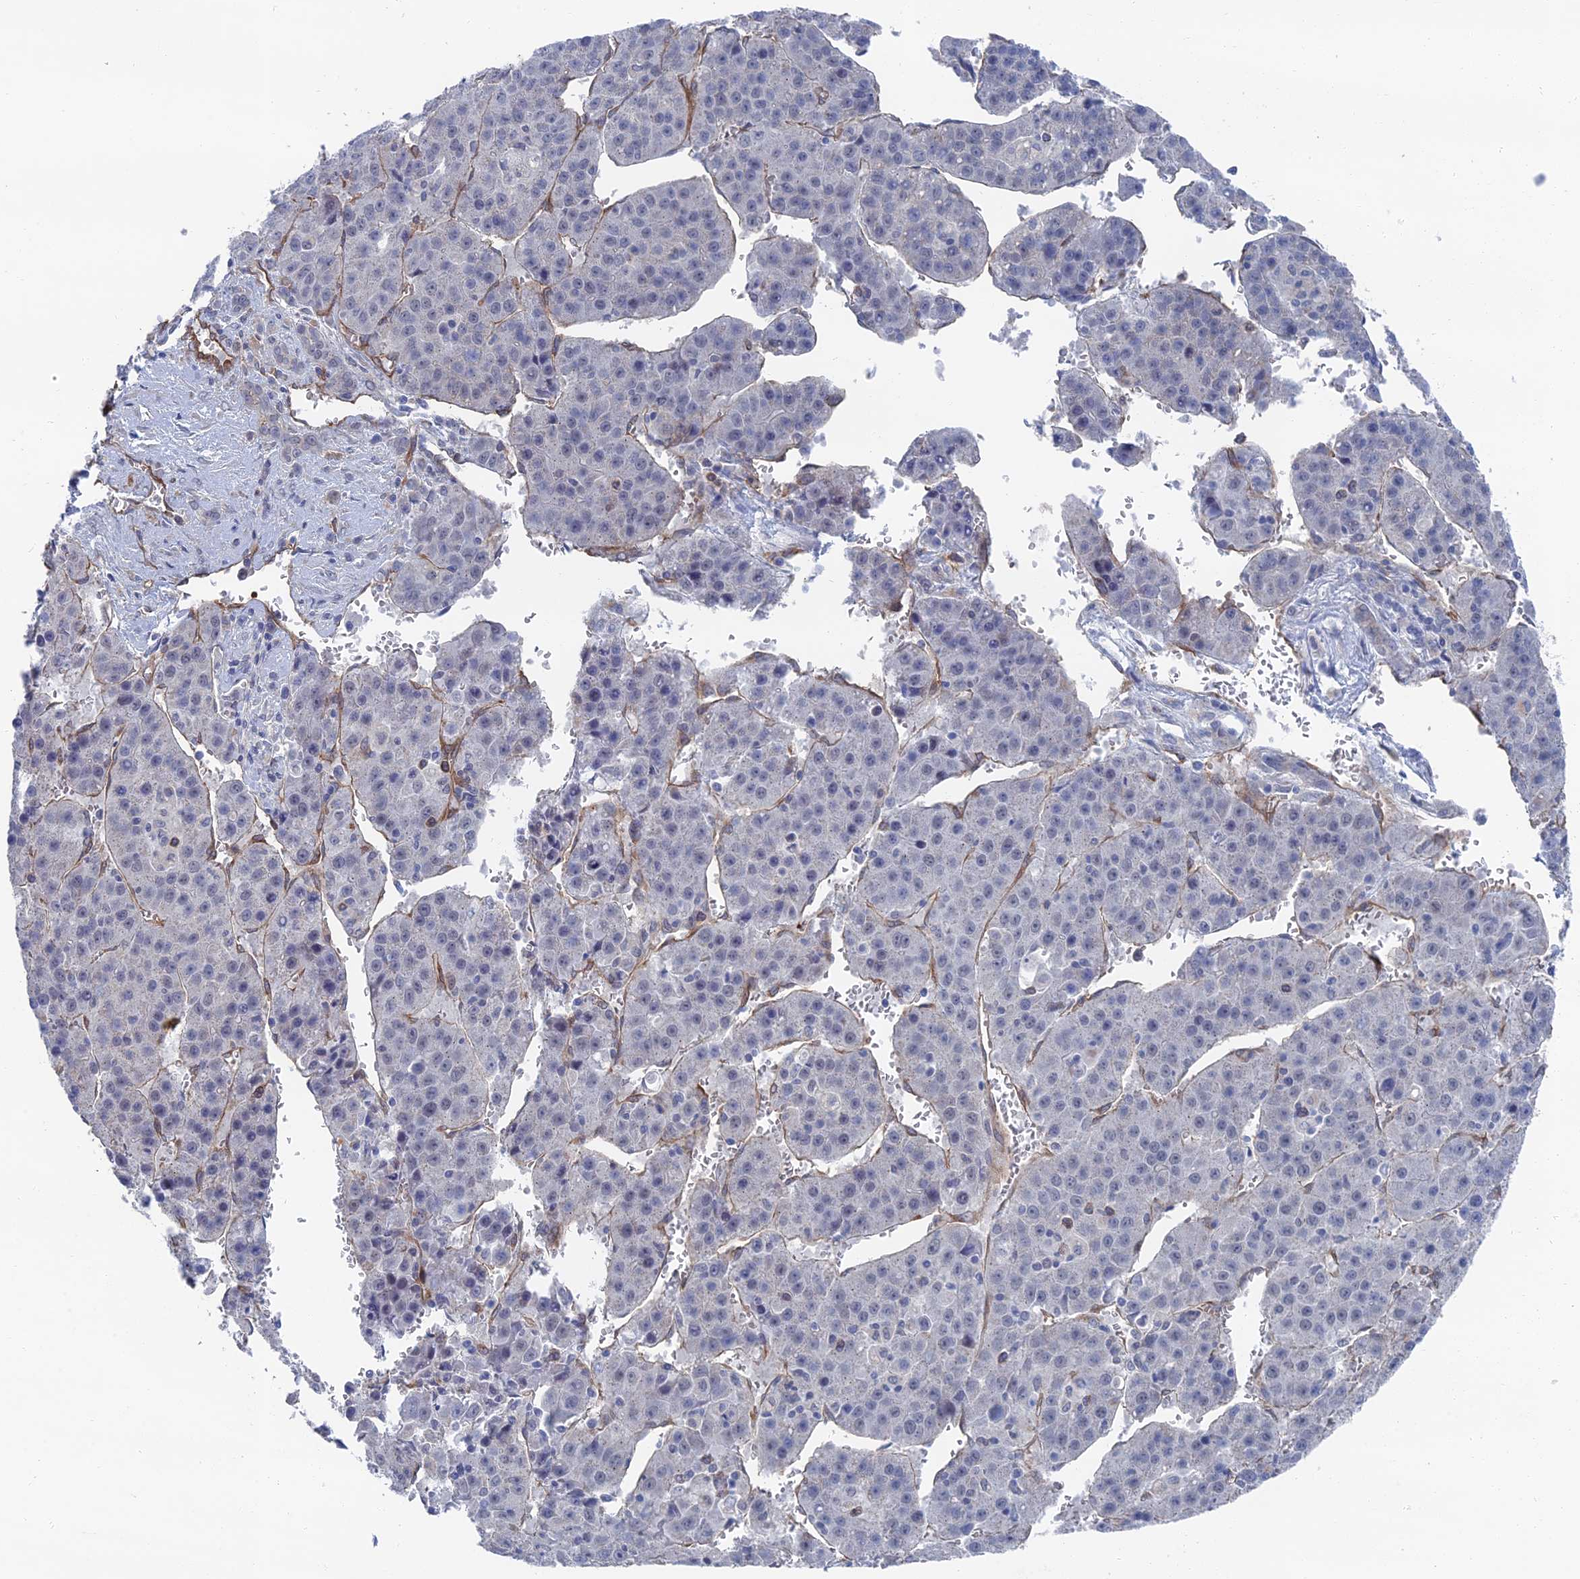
{"staining": {"intensity": "negative", "quantity": "none", "location": "none"}, "tissue": "liver cancer", "cell_type": "Tumor cells", "image_type": "cancer", "snomed": [{"axis": "morphology", "description": "Carcinoma, Hepatocellular, NOS"}, {"axis": "topography", "description": "Liver"}], "caption": "A histopathology image of hepatocellular carcinoma (liver) stained for a protein demonstrates no brown staining in tumor cells.", "gene": "ARAP3", "patient": {"sex": "female", "age": 53}}